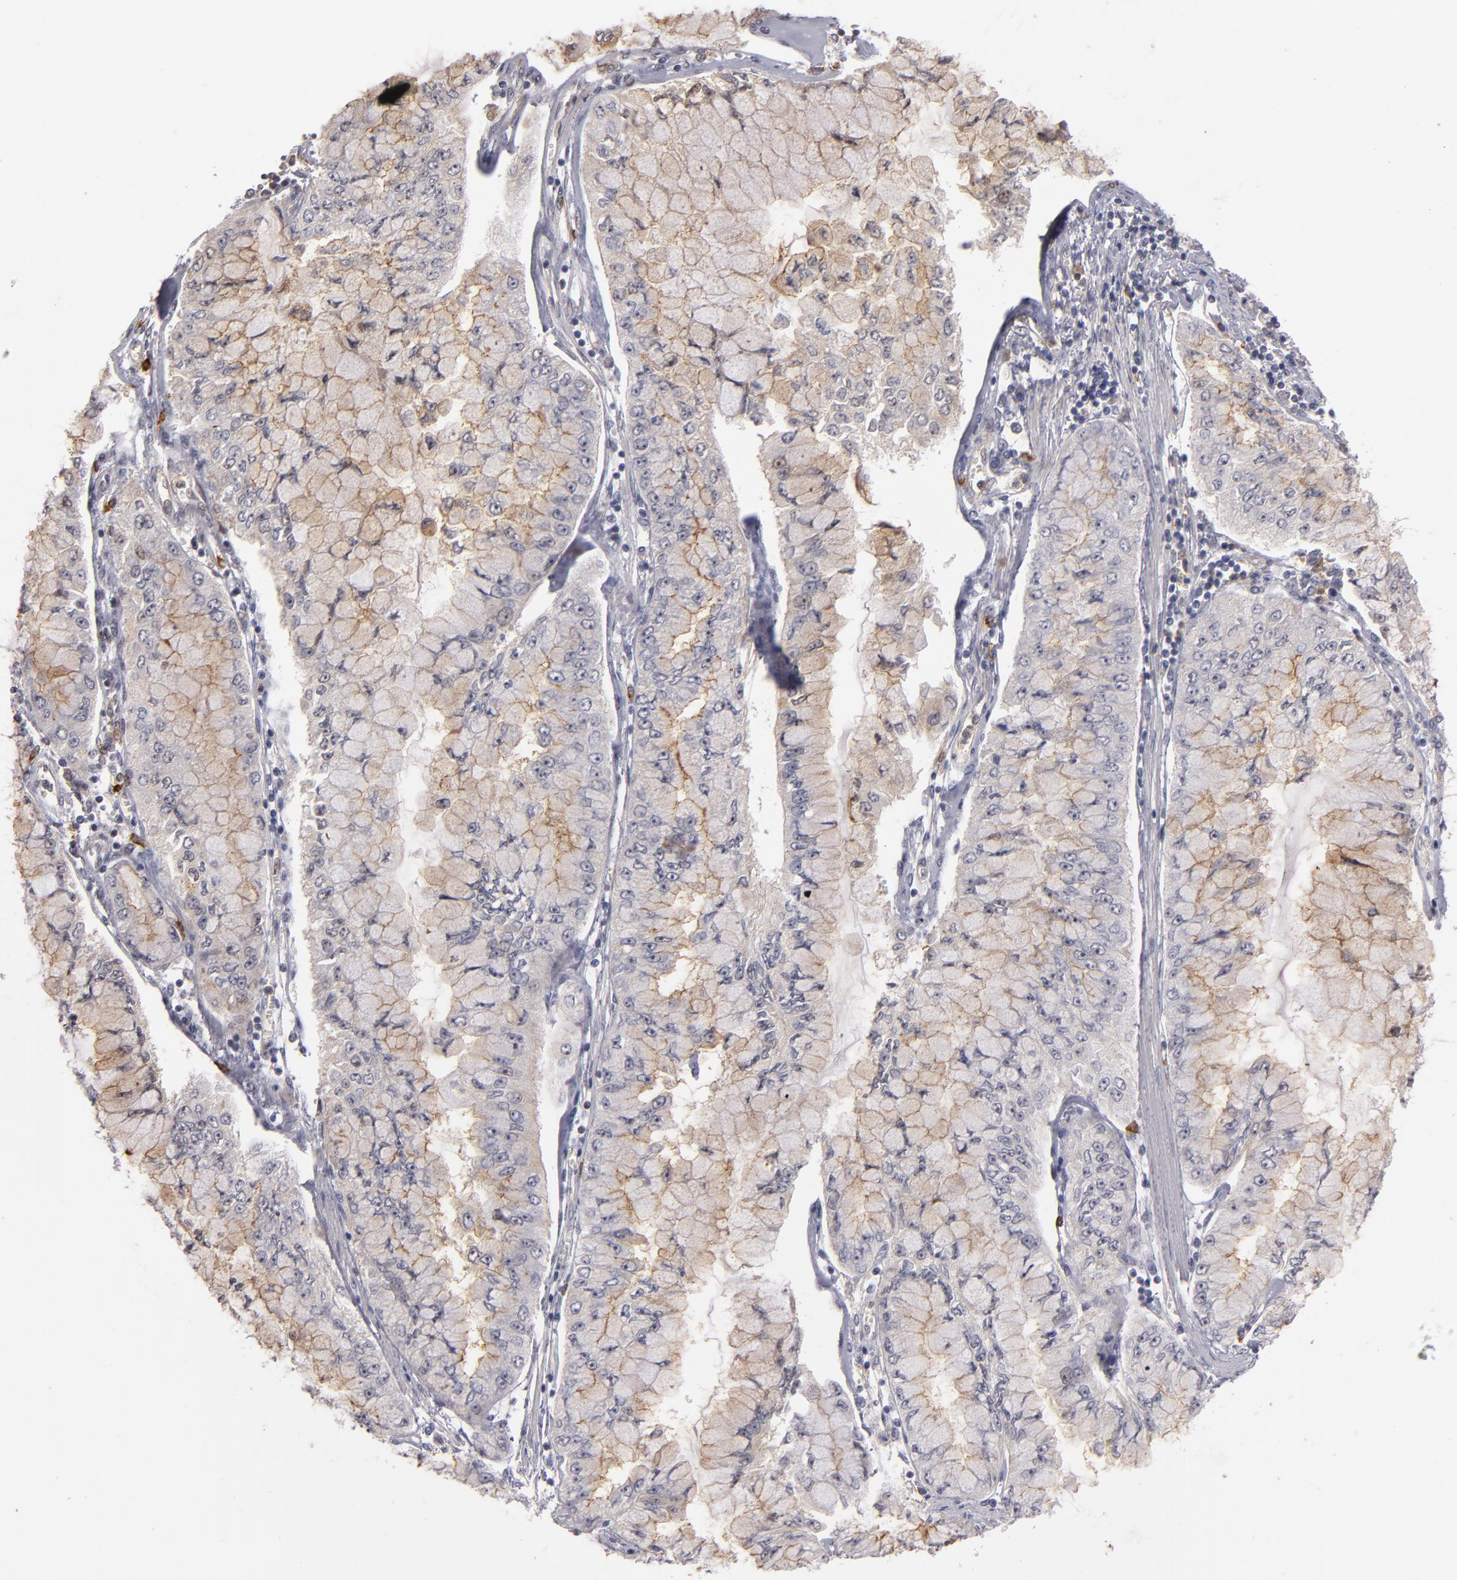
{"staining": {"intensity": "moderate", "quantity": ">75%", "location": "cytoplasmic/membranous"}, "tissue": "liver cancer", "cell_type": "Tumor cells", "image_type": "cancer", "snomed": [{"axis": "morphology", "description": "Cholangiocarcinoma"}, {"axis": "topography", "description": "Liver"}], "caption": "Protein staining exhibits moderate cytoplasmic/membranous expression in about >75% of tumor cells in liver cancer (cholangiocarcinoma).", "gene": "STX3", "patient": {"sex": "female", "age": 79}}